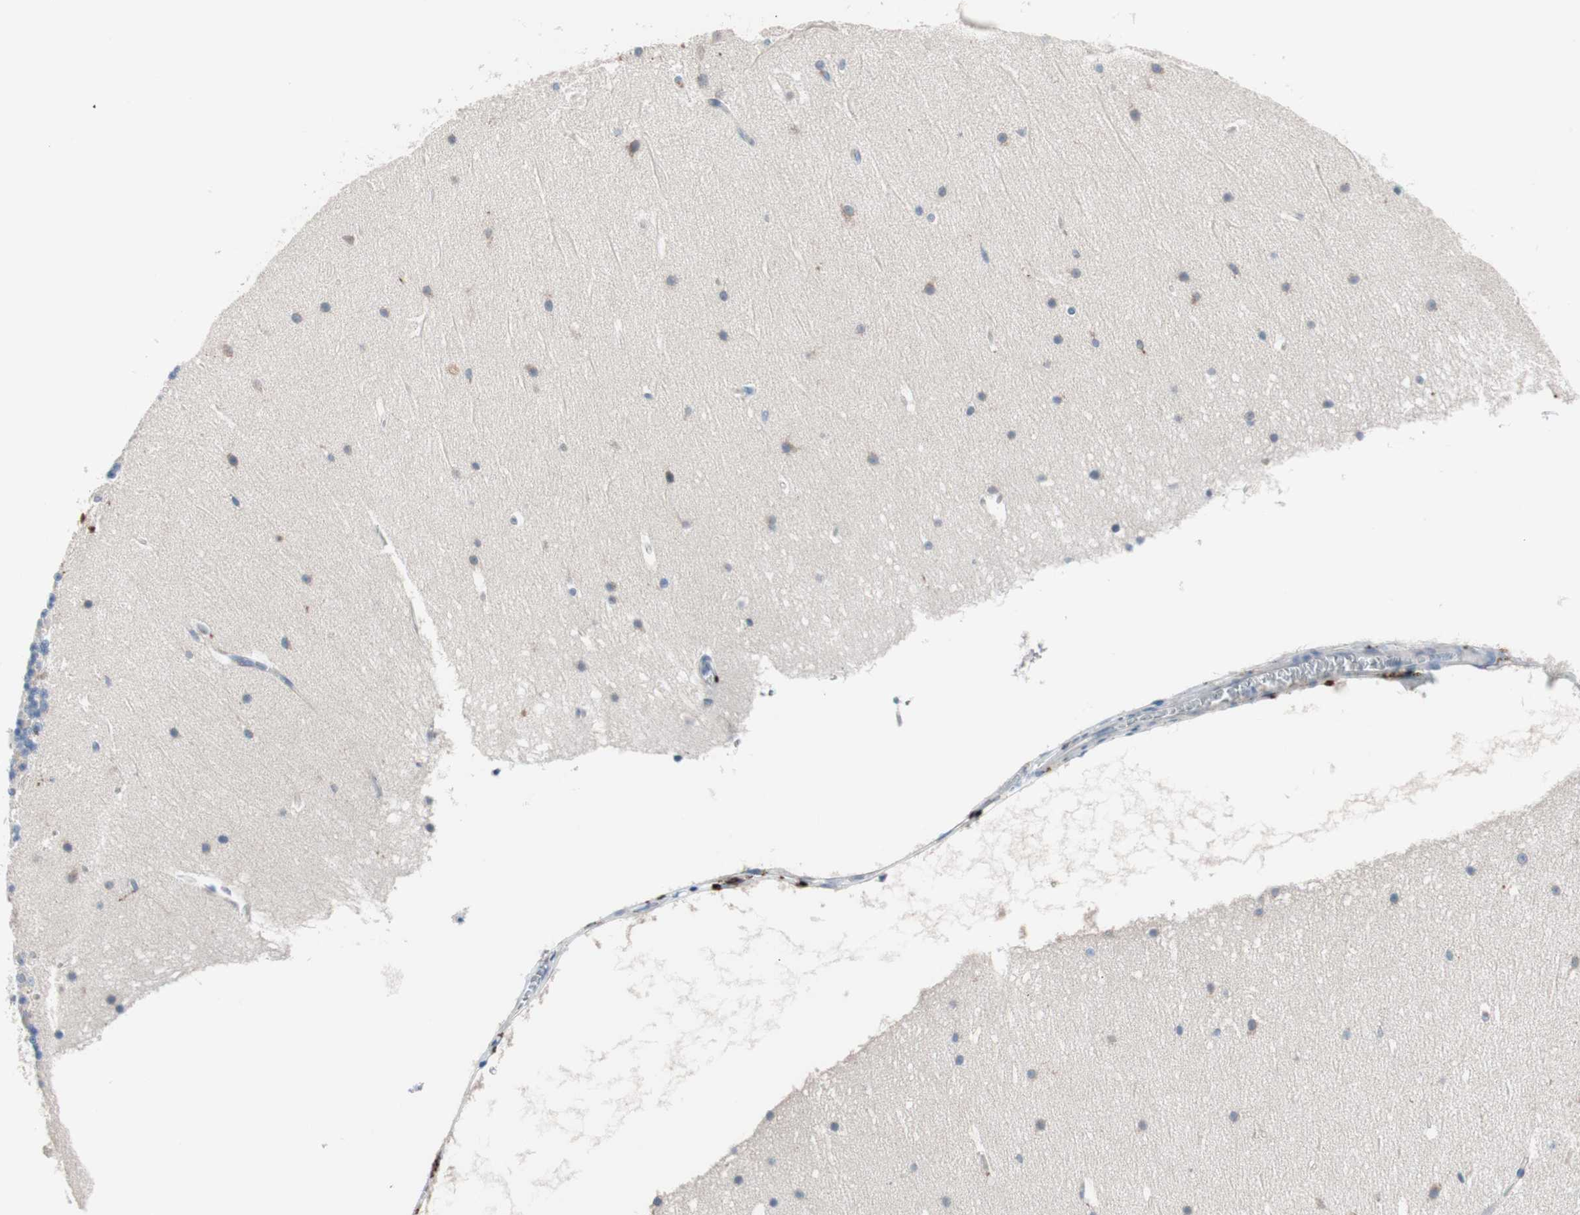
{"staining": {"intensity": "negative", "quantity": "none", "location": "none"}, "tissue": "cerebellum", "cell_type": "Cells in granular layer", "image_type": "normal", "snomed": [{"axis": "morphology", "description": "Normal tissue, NOS"}, {"axis": "topography", "description": "Cerebellum"}], "caption": "An IHC photomicrograph of benign cerebellum is shown. There is no staining in cells in granular layer of cerebellum.", "gene": "CLEC4D", "patient": {"sex": "female", "age": 19}}